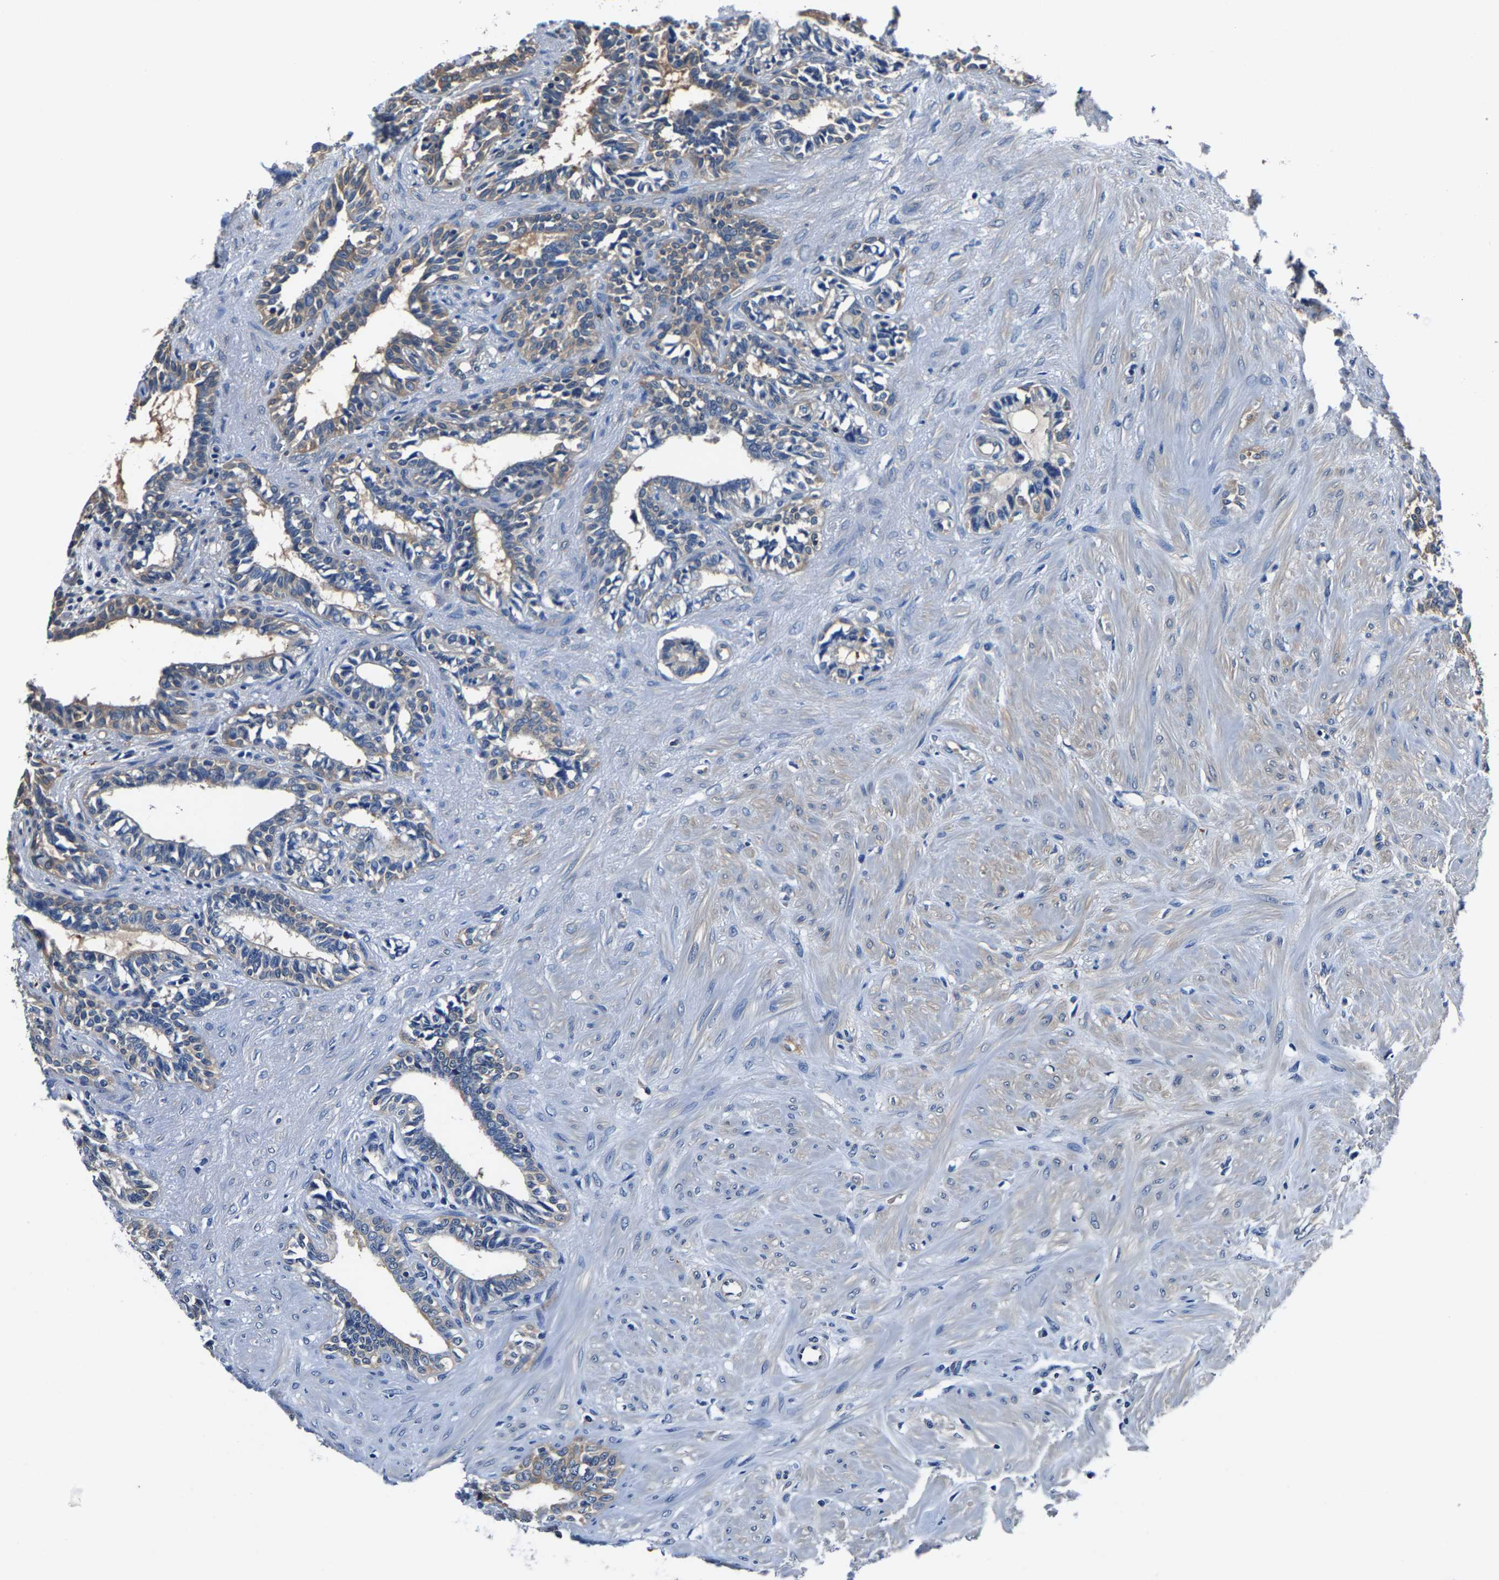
{"staining": {"intensity": "weak", "quantity": "25%-75%", "location": "cytoplasmic/membranous"}, "tissue": "seminal vesicle", "cell_type": "Glandular cells", "image_type": "normal", "snomed": [{"axis": "morphology", "description": "Normal tissue, NOS"}, {"axis": "morphology", "description": "Adenocarcinoma, High grade"}, {"axis": "topography", "description": "Prostate"}, {"axis": "topography", "description": "Seminal veicle"}], "caption": "Seminal vesicle stained for a protein reveals weak cytoplasmic/membranous positivity in glandular cells. Immunohistochemistry (ihc) stains the protein of interest in brown and the nuclei are stained blue.", "gene": "ALDOB", "patient": {"sex": "male", "age": 55}}